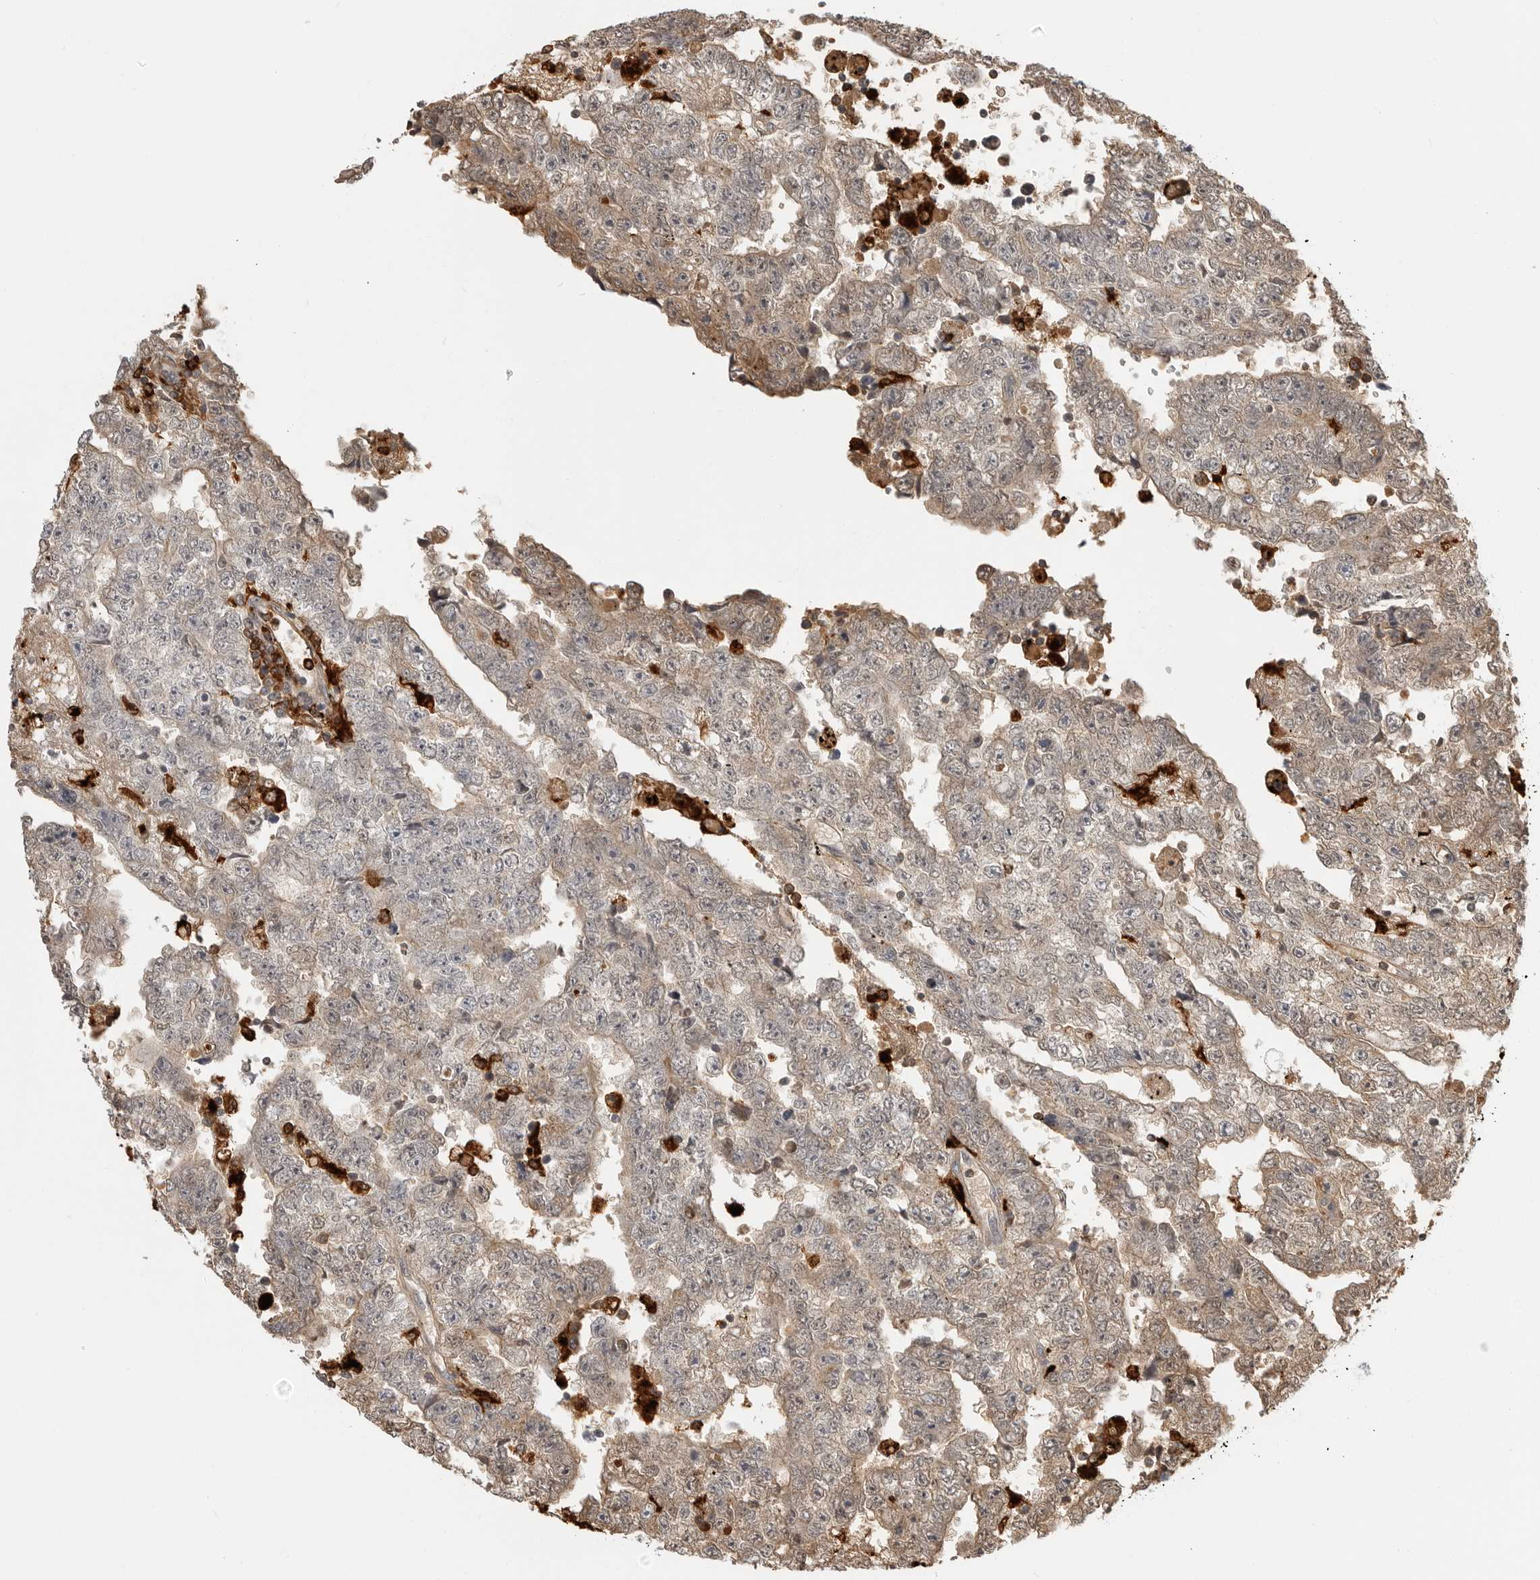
{"staining": {"intensity": "weak", "quantity": "<25%", "location": "cytoplasmic/membranous"}, "tissue": "testis cancer", "cell_type": "Tumor cells", "image_type": "cancer", "snomed": [{"axis": "morphology", "description": "Carcinoma, Embryonal, NOS"}, {"axis": "topography", "description": "Testis"}], "caption": "Testis cancer (embryonal carcinoma) stained for a protein using IHC demonstrates no staining tumor cells.", "gene": "IFI30", "patient": {"sex": "male", "age": 25}}